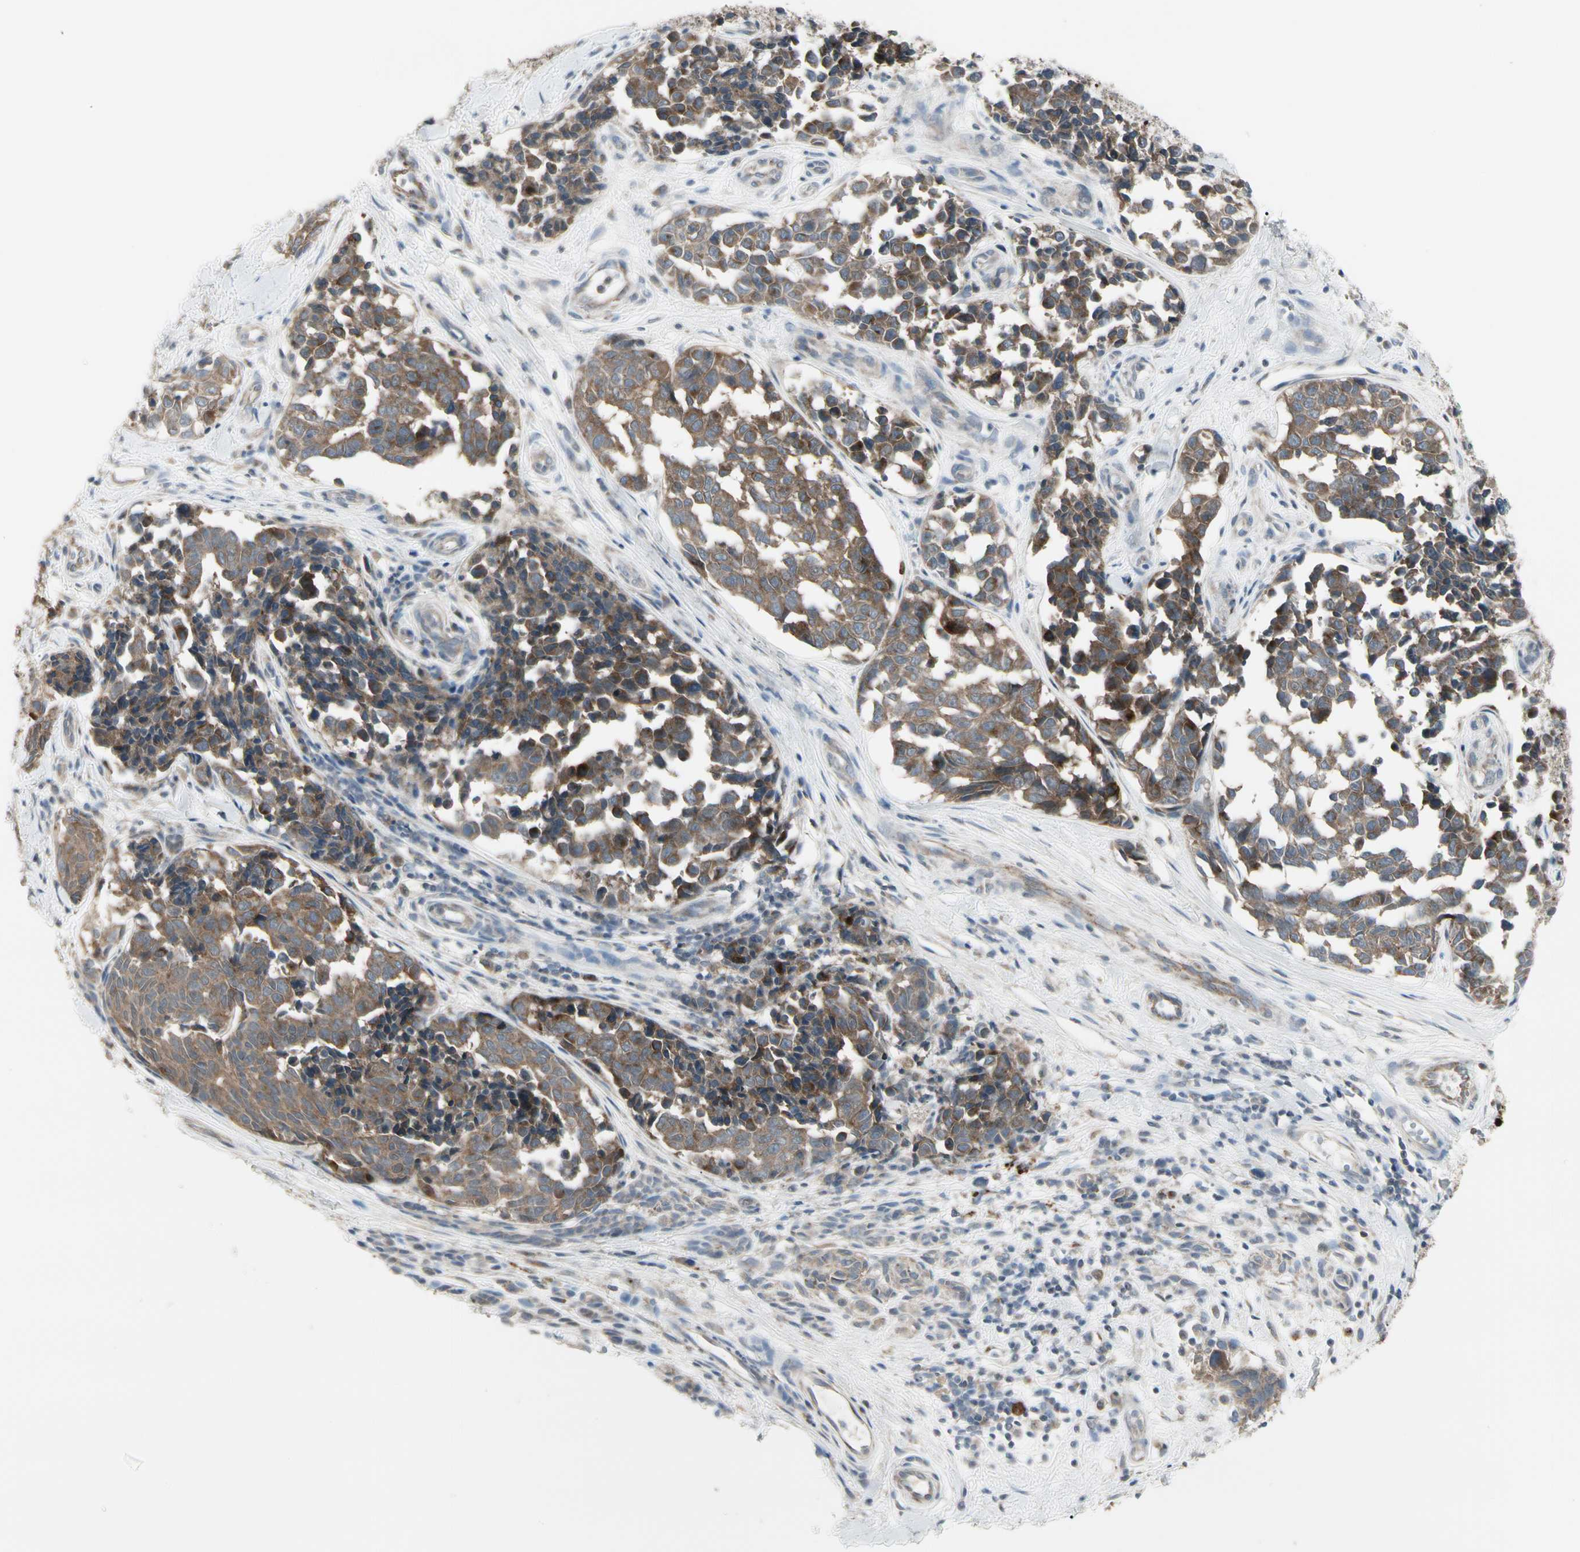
{"staining": {"intensity": "moderate", "quantity": ">75%", "location": "cytoplasmic/membranous"}, "tissue": "melanoma", "cell_type": "Tumor cells", "image_type": "cancer", "snomed": [{"axis": "morphology", "description": "Malignant melanoma, NOS"}, {"axis": "topography", "description": "Skin"}], "caption": "Melanoma tissue demonstrates moderate cytoplasmic/membranous positivity in about >75% of tumor cells, visualized by immunohistochemistry.", "gene": "GRN", "patient": {"sex": "female", "age": 64}}